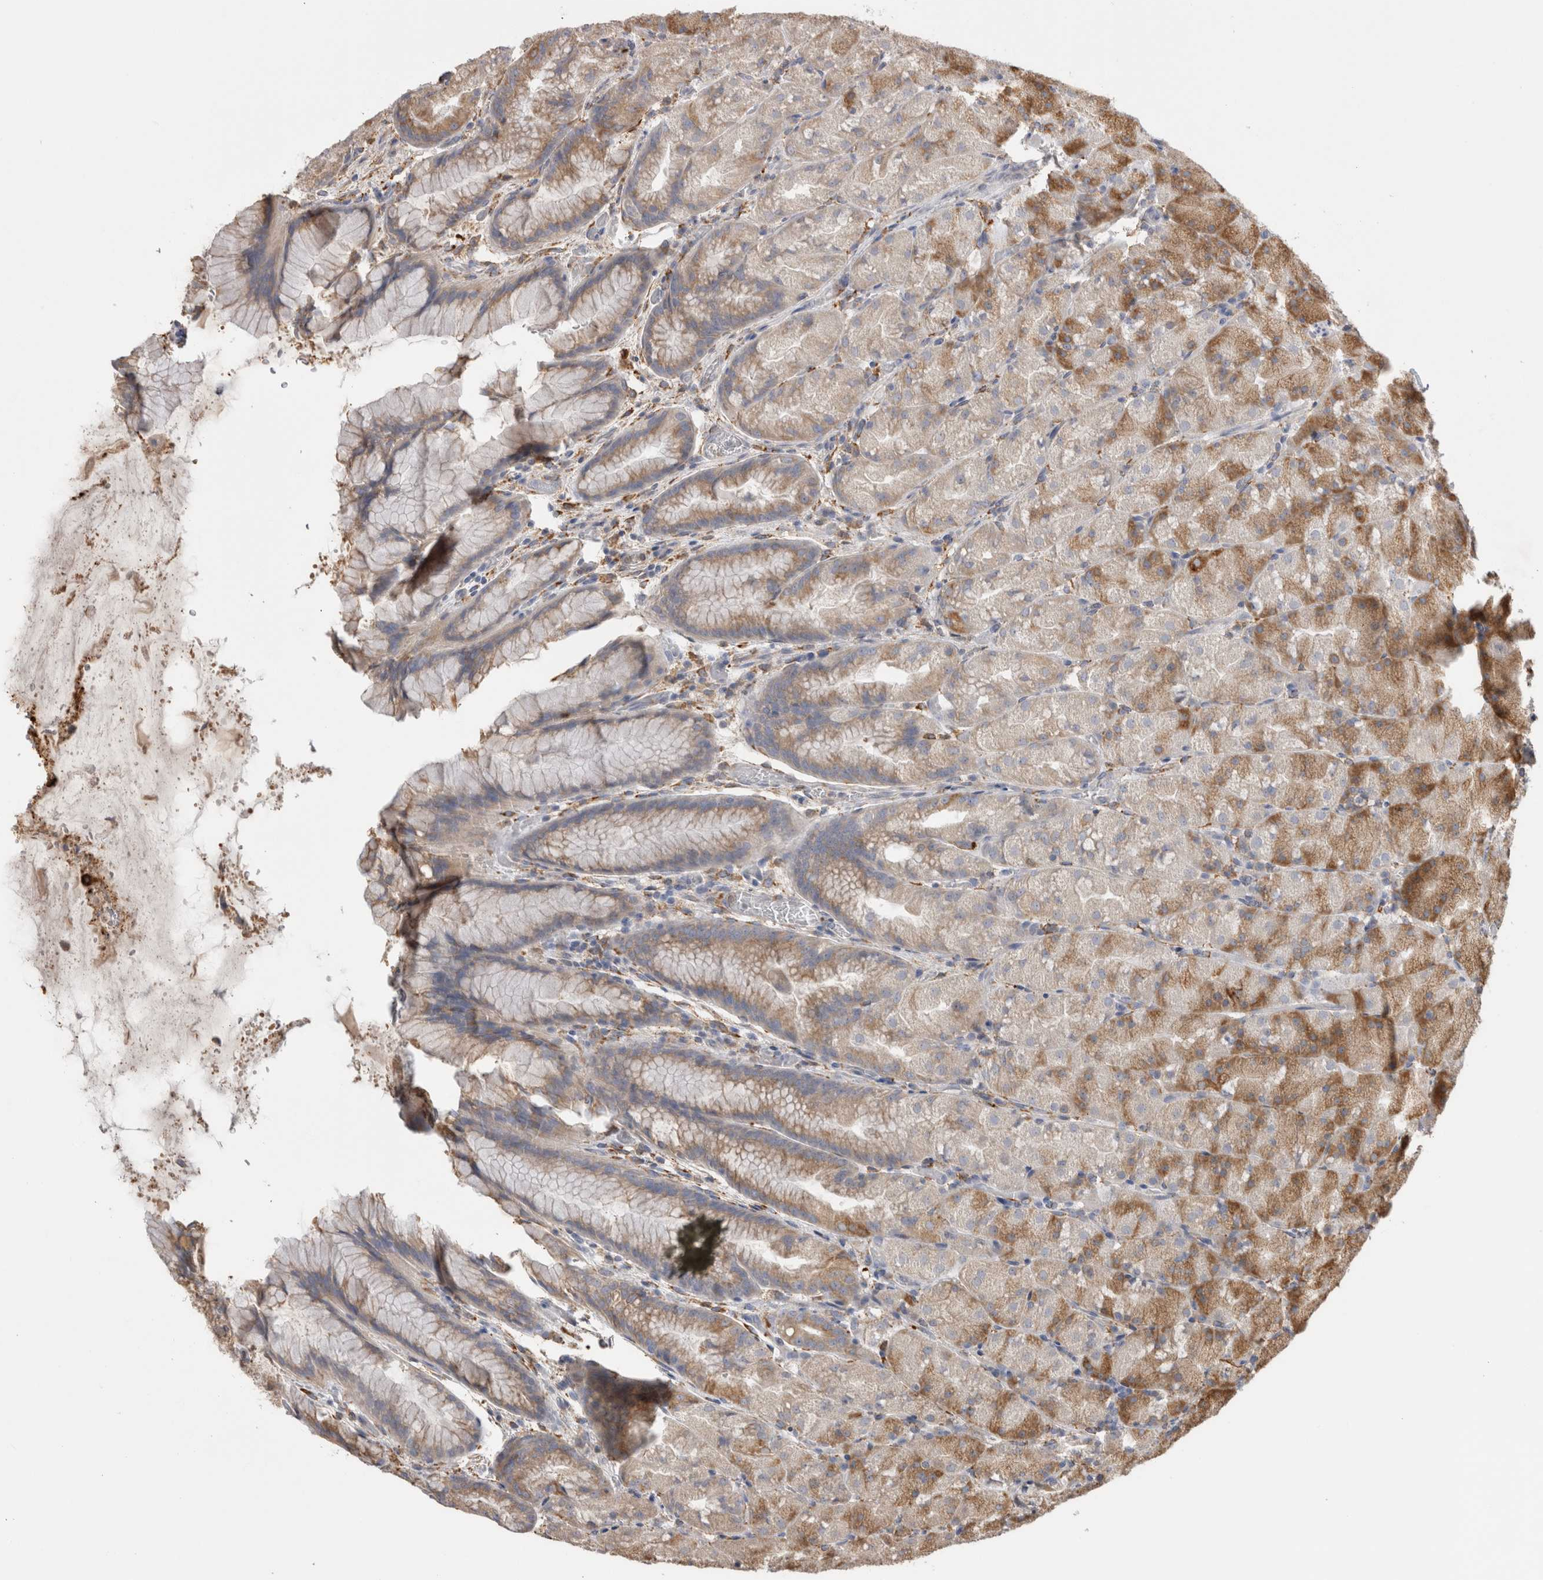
{"staining": {"intensity": "moderate", "quantity": ">75%", "location": "cytoplasmic/membranous"}, "tissue": "stomach", "cell_type": "Glandular cells", "image_type": "normal", "snomed": [{"axis": "morphology", "description": "Normal tissue, NOS"}, {"axis": "topography", "description": "Stomach, upper"}, {"axis": "topography", "description": "Stomach"}], "caption": "High-magnification brightfield microscopy of benign stomach stained with DAB (3,3'-diaminobenzidine) (brown) and counterstained with hematoxylin (blue). glandular cells exhibit moderate cytoplasmic/membranous staining is seen in about>75% of cells.", "gene": "LRPAP1", "patient": {"sex": "male", "age": 48}}